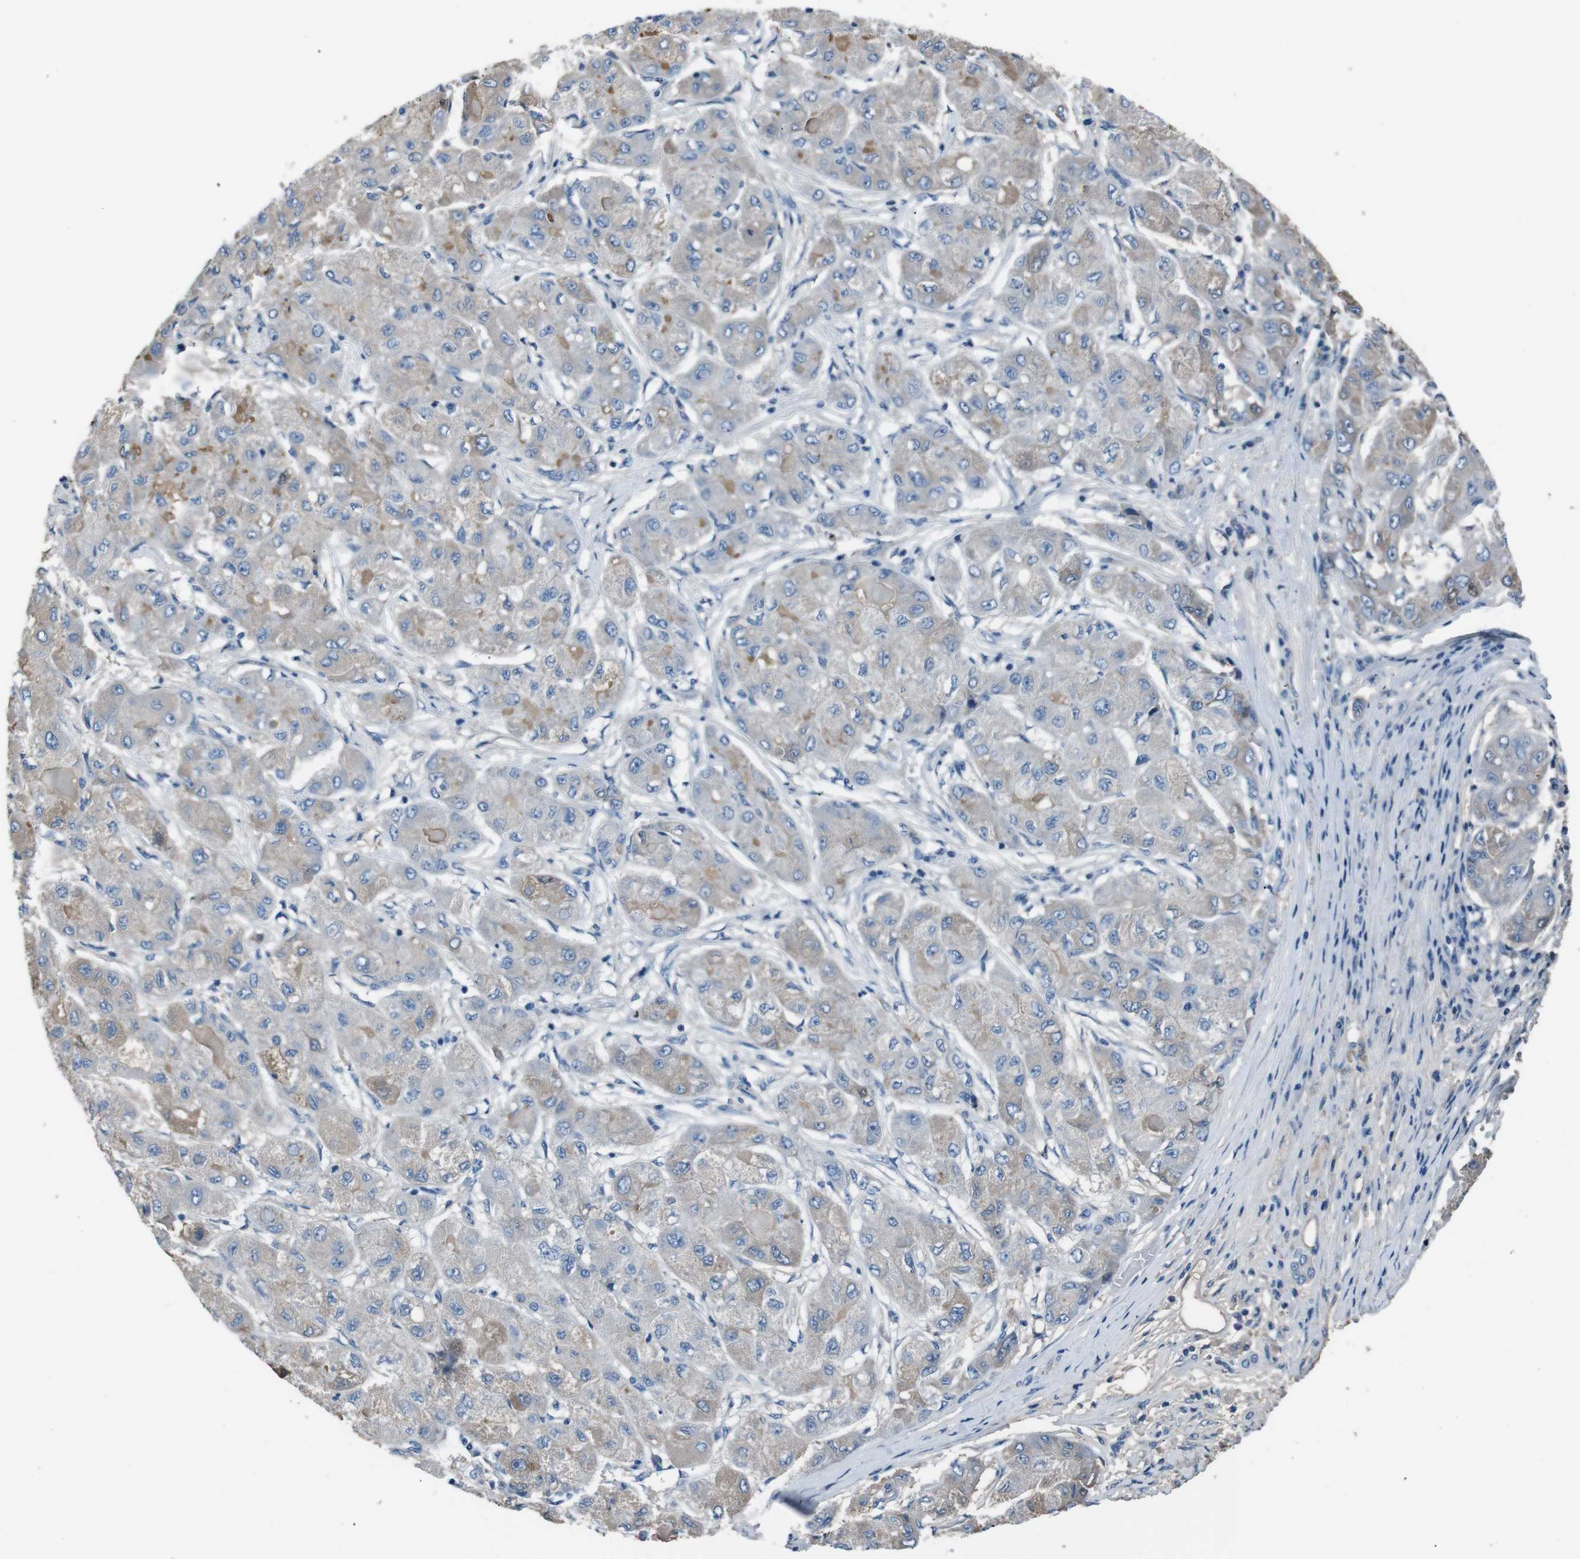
{"staining": {"intensity": "weak", "quantity": "<25%", "location": "cytoplasmic/membranous"}, "tissue": "liver cancer", "cell_type": "Tumor cells", "image_type": "cancer", "snomed": [{"axis": "morphology", "description": "Carcinoma, Hepatocellular, NOS"}, {"axis": "topography", "description": "Liver"}], "caption": "Liver cancer (hepatocellular carcinoma) stained for a protein using immunohistochemistry (IHC) reveals no expression tumor cells.", "gene": "LEP", "patient": {"sex": "male", "age": 80}}